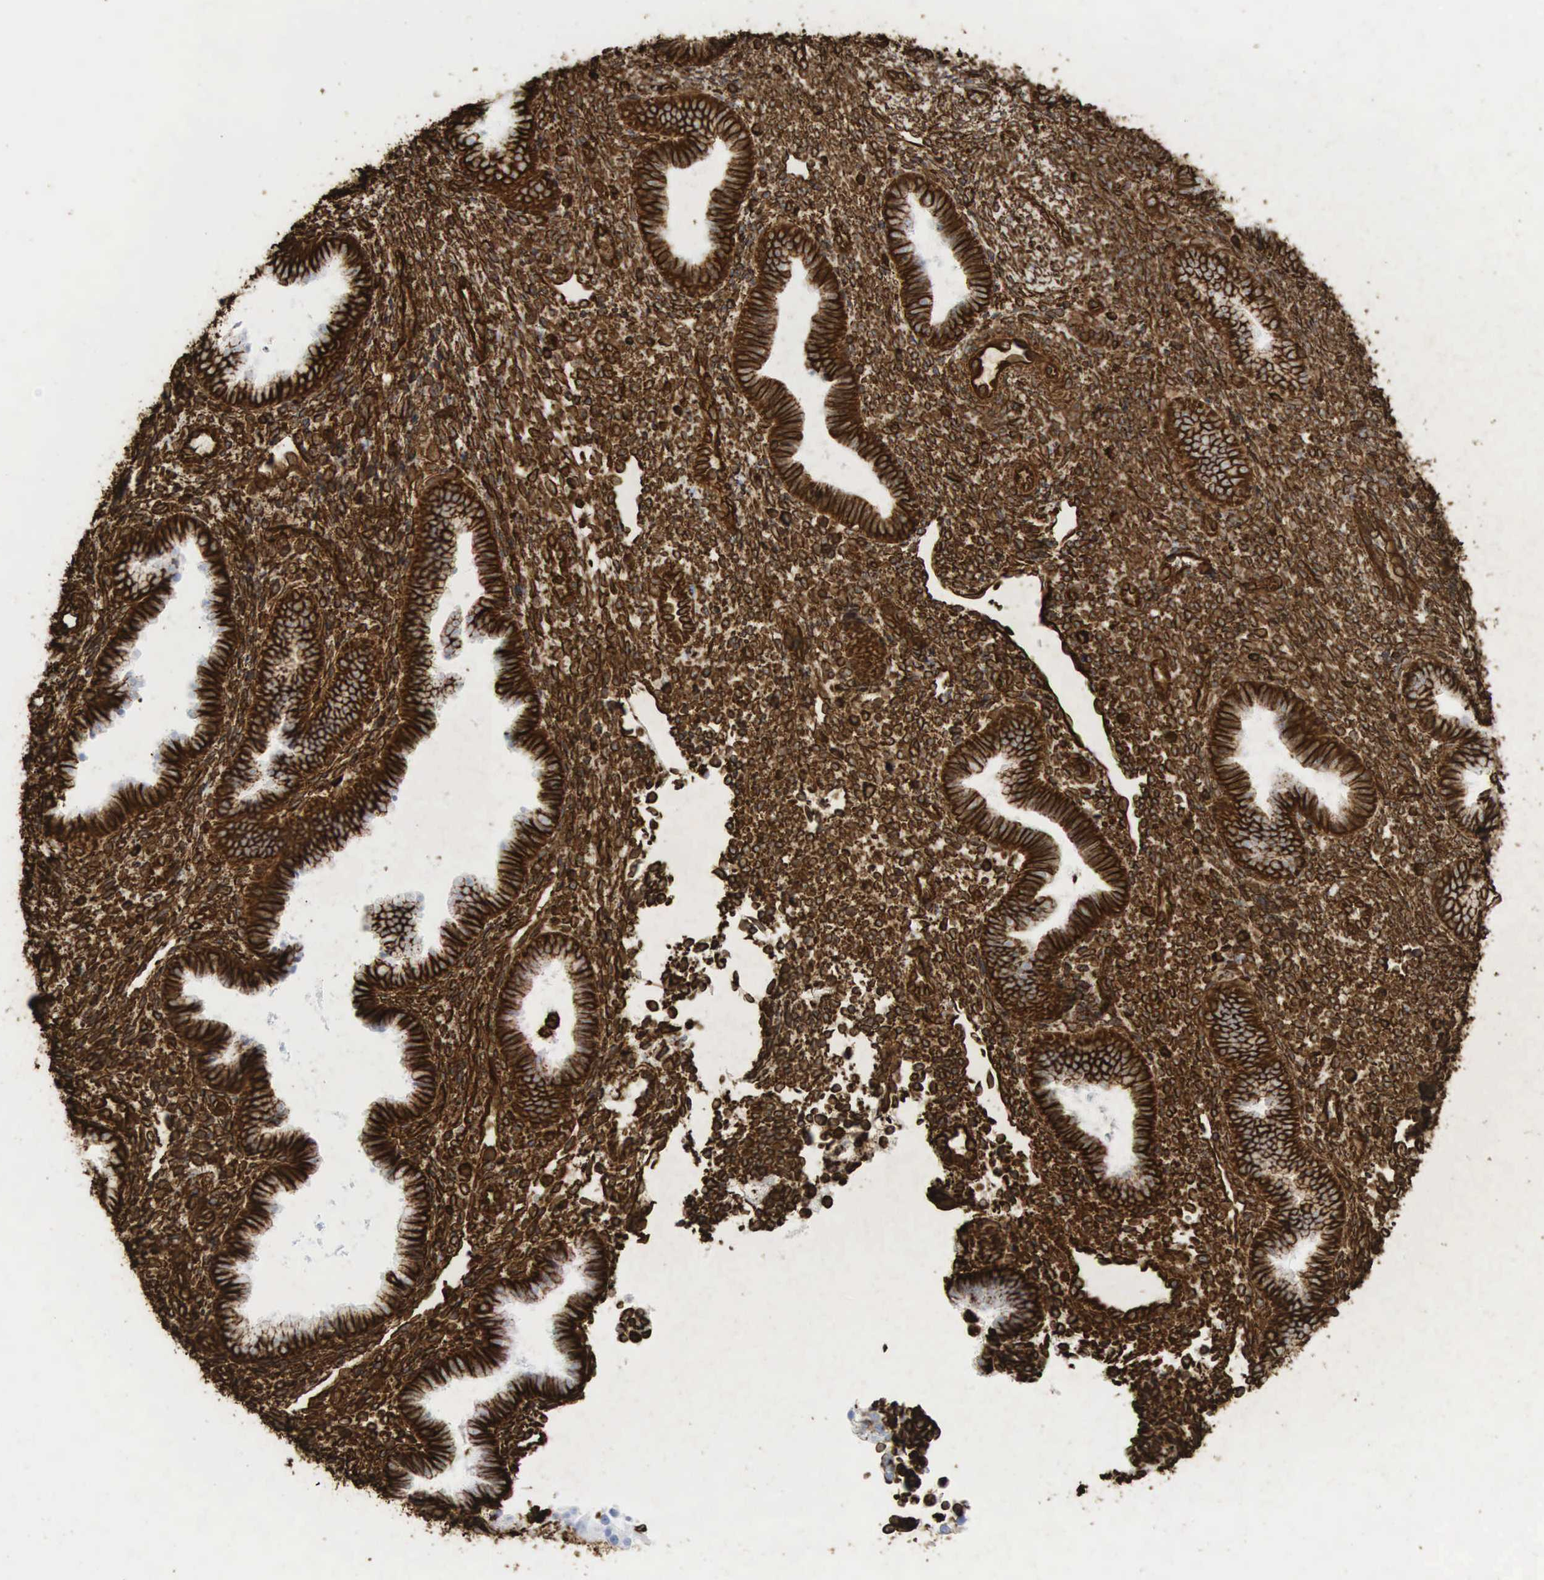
{"staining": {"intensity": "strong", "quantity": ">75%", "location": "cytoplasmic/membranous"}, "tissue": "endometrium", "cell_type": "Cells in endometrial stroma", "image_type": "normal", "snomed": [{"axis": "morphology", "description": "Normal tissue, NOS"}, {"axis": "topography", "description": "Endometrium"}], "caption": "An IHC photomicrograph of unremarkable tissue is shown. Protein staining in brown labels strong cytoplasmic/membranous positivity in endometrium within cells in endometrial stroma. (brown staining indicates protein expression, while blue staining denotes nuclei).", "gene": "VIM", "patient": {"sex": "female", "age": 36}}